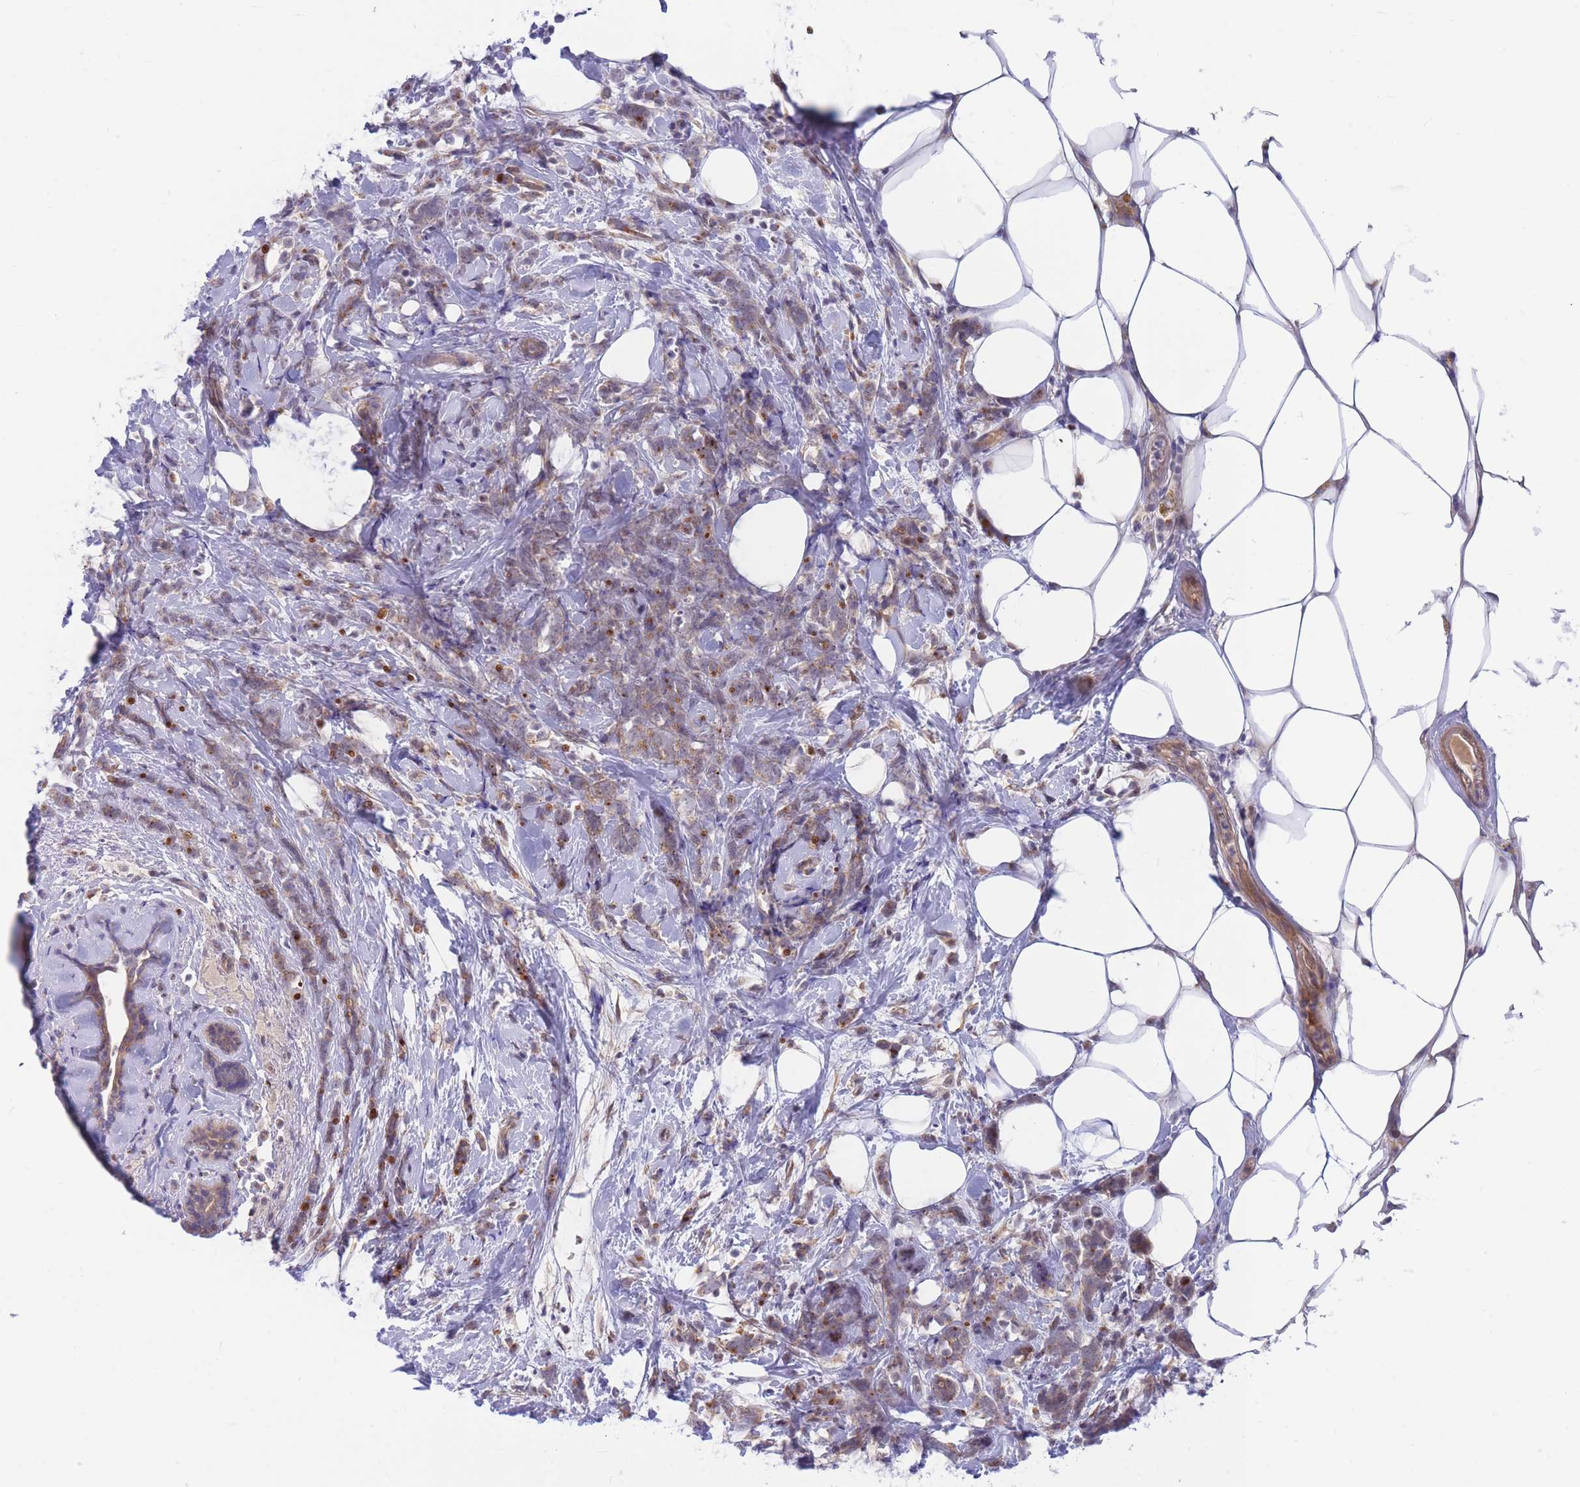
{"staining": {"intensity": "weak", "quantity": "<25%", "location": "cytoplasmic/membranous"}, "tissue": "breast cancer", "cell_type": "Tumor cells", "image_type": "cancer", "snomed": [{"axis": "morphology", "description": "Lobular carcinoma"}, {"axis": "topography", "description": "Breast"}], "caption": "There is no significant expression in tumor cells of lobular carcinoma (breast).", "gene": "APOL4", "patient": {"sex": "female", "age": 58}}